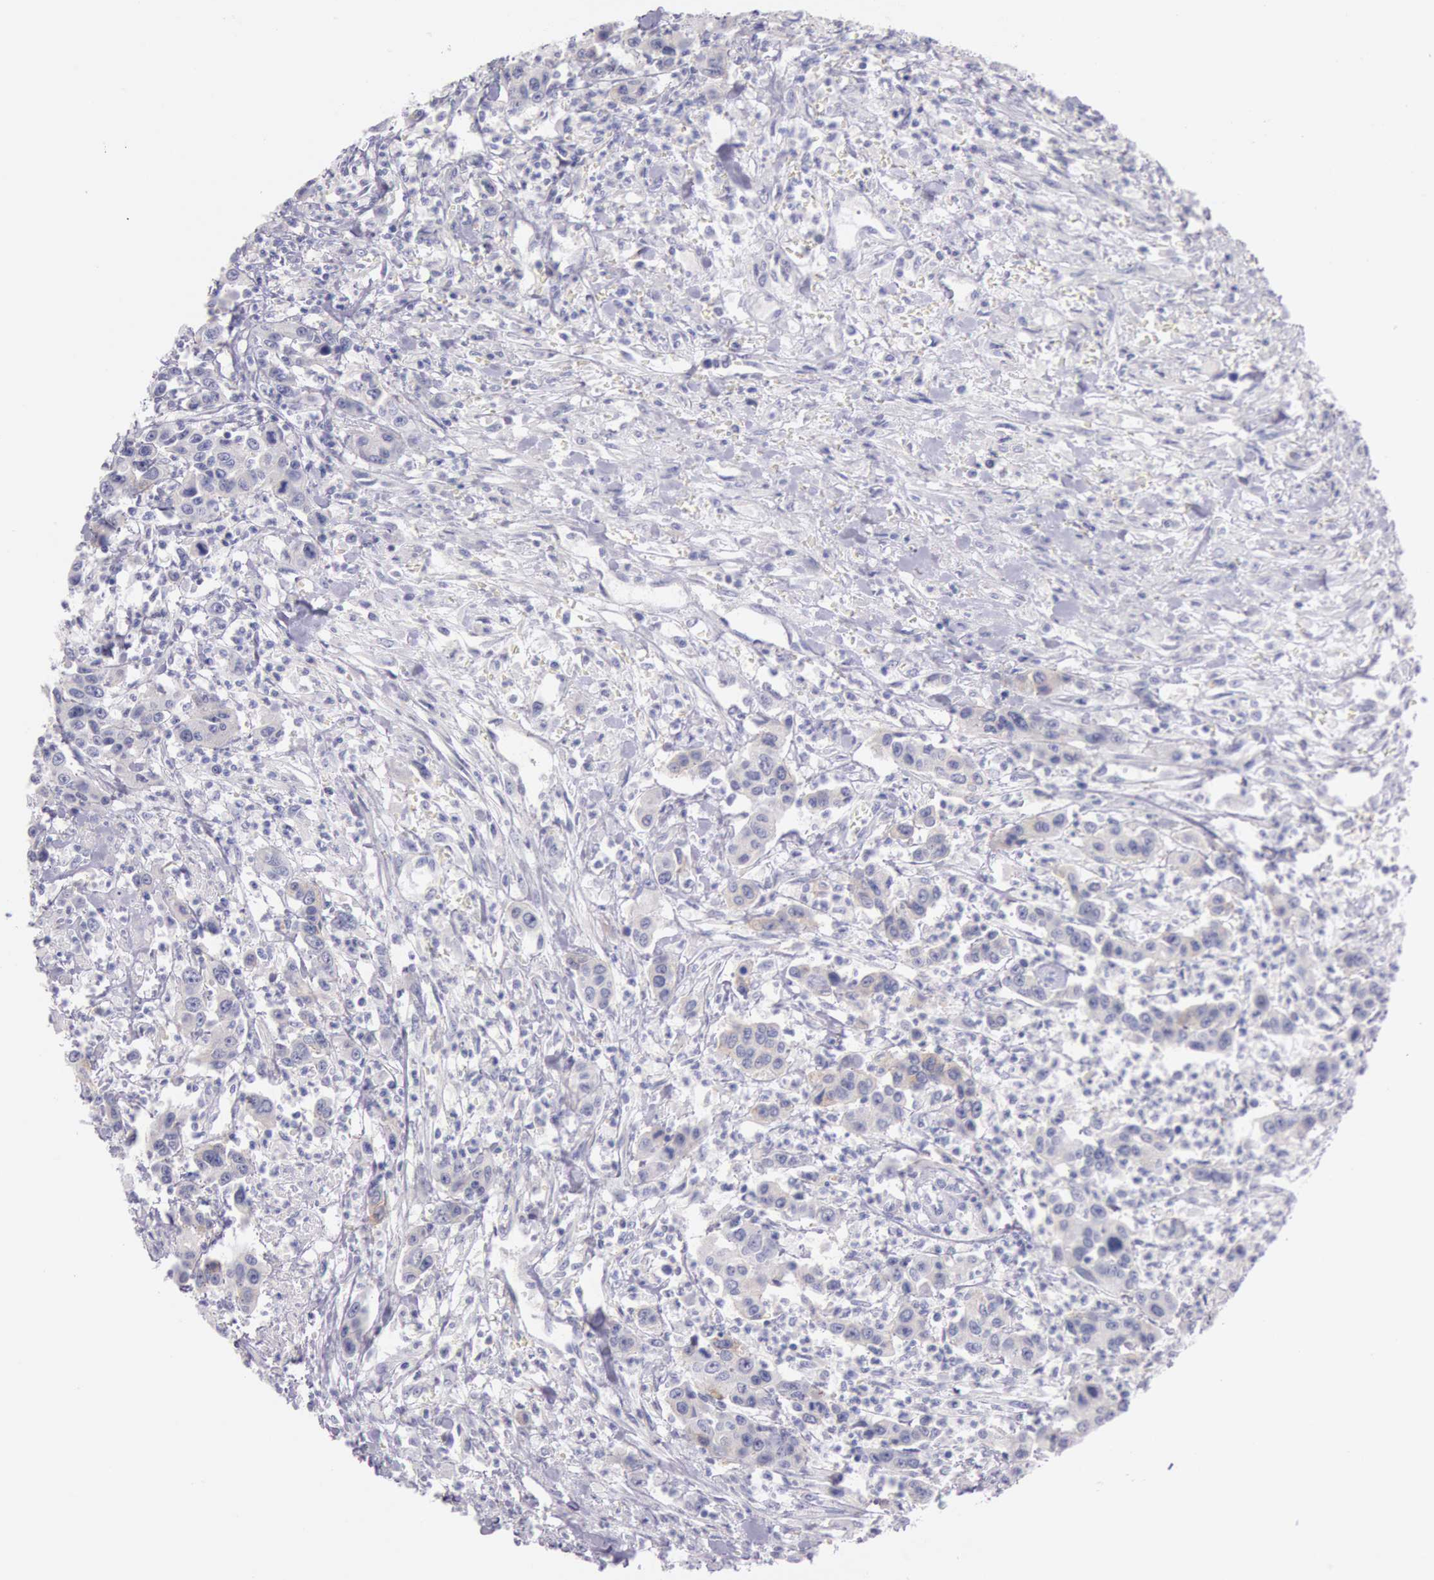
{"staining": {"intensity": "weak", "quantity": "<25%", "location": "cytoplasmic/membranous"}, "tissue": "urothelial cancer", "cell_type": "Tumor cells", "image_type": "cancer", "snomed": [{"axis": "morphology", "description": "Urothelial carcinoma, High grade"}, {"axis": "topography", "description": "Urinary bladder"}], "caption": "A histopathology image of urothelial cancer stained for a protein displays no brown staining in tumor cells.", "gene": "EGFR", "patient": {"sex": "male", "age": 86}}